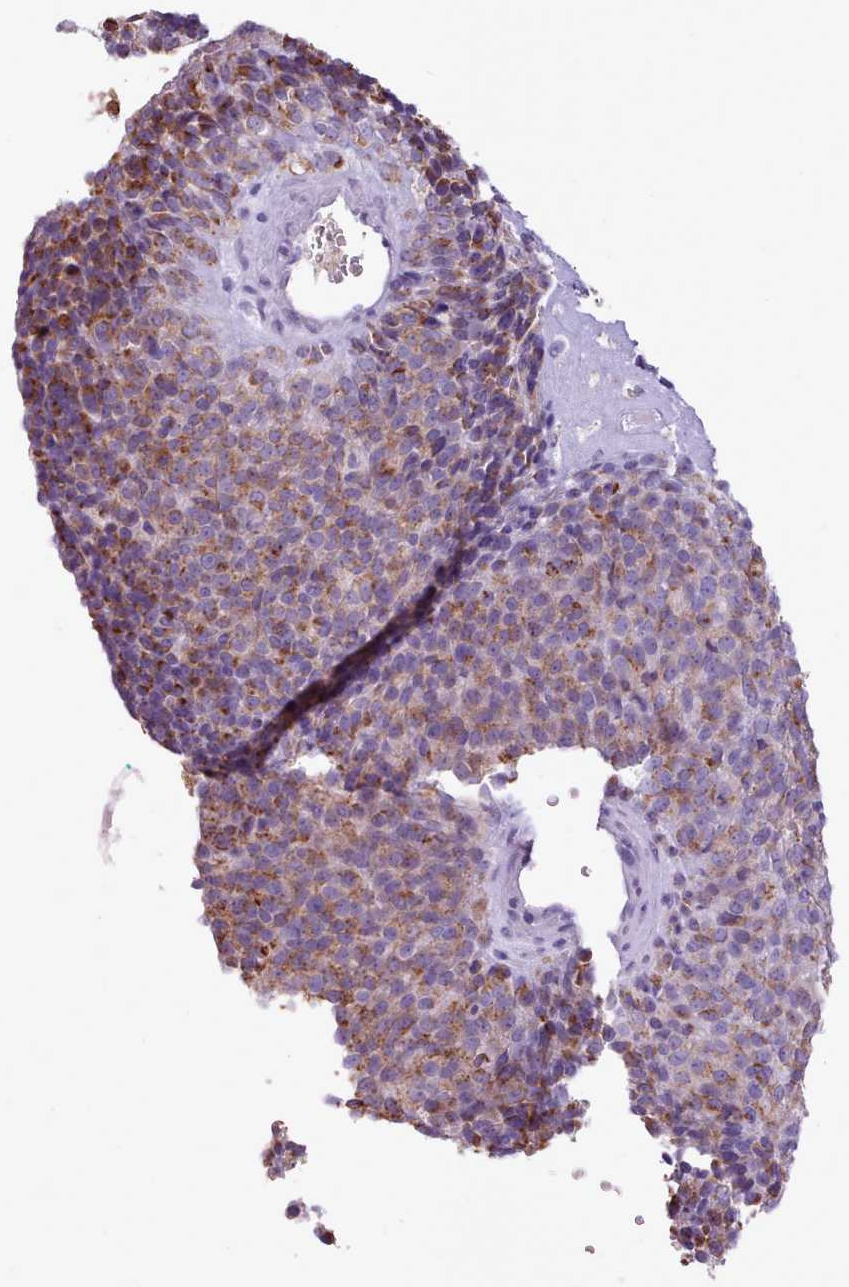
{"staining": {"intensity": "moderate", "quantity": ">75%", "location": "cytoplasmic/membranous"}, "tissue": "melanoma", "cell_type": "Tumor cells", "image_type": "cancer", "snomed": [{"axis": "morphology", "description": "Malignant melanoma, Metastatic site"}, {"axis": "topography", "description": "Brain"}], "caption": "Melanoma stained with a brown dye demonstrates moderate cytoplasmic/membranous positive staining in about >75% of tumor cells.", "gene": "ATRAID", "patient": {"sex": "female", "age": 56}}